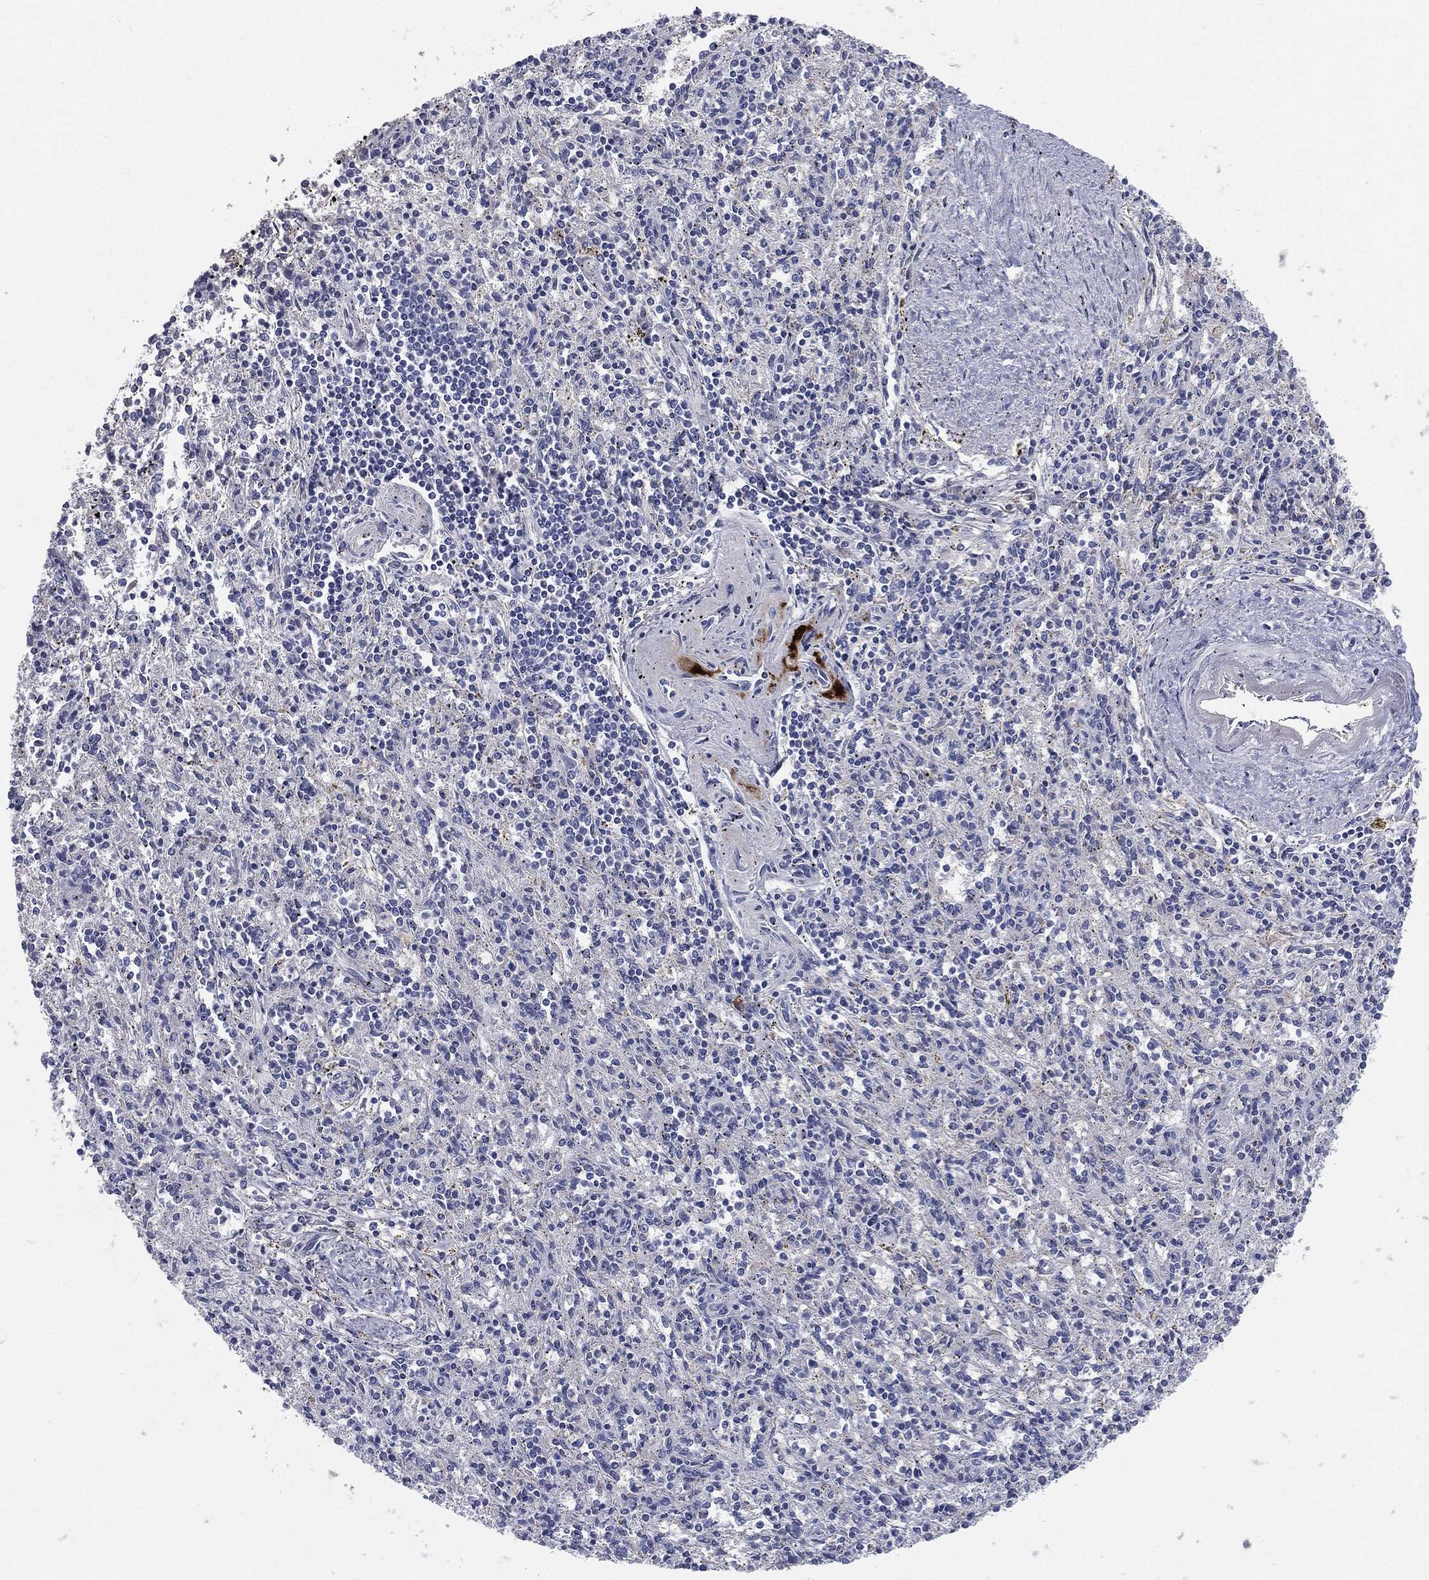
{"staining": {"intensity": "negative", "quantity": "none", "location": "none"}, "tissue": "spleen", "cell_type": "Cells in red pulp", "image_type": "normal", "snomed": [{"axis": "morphology", "description": "Normal tissue, NOS"}, {"axis": "topography", "description": "Spleen"}], "caption": "Immunohistochemistry (IHC) image of benign spleen stained for a protein (brown), which demonstrates no staining in cells in red pulp.", "gene": "HP", "patient": {"sex": "male", "age": 69}}